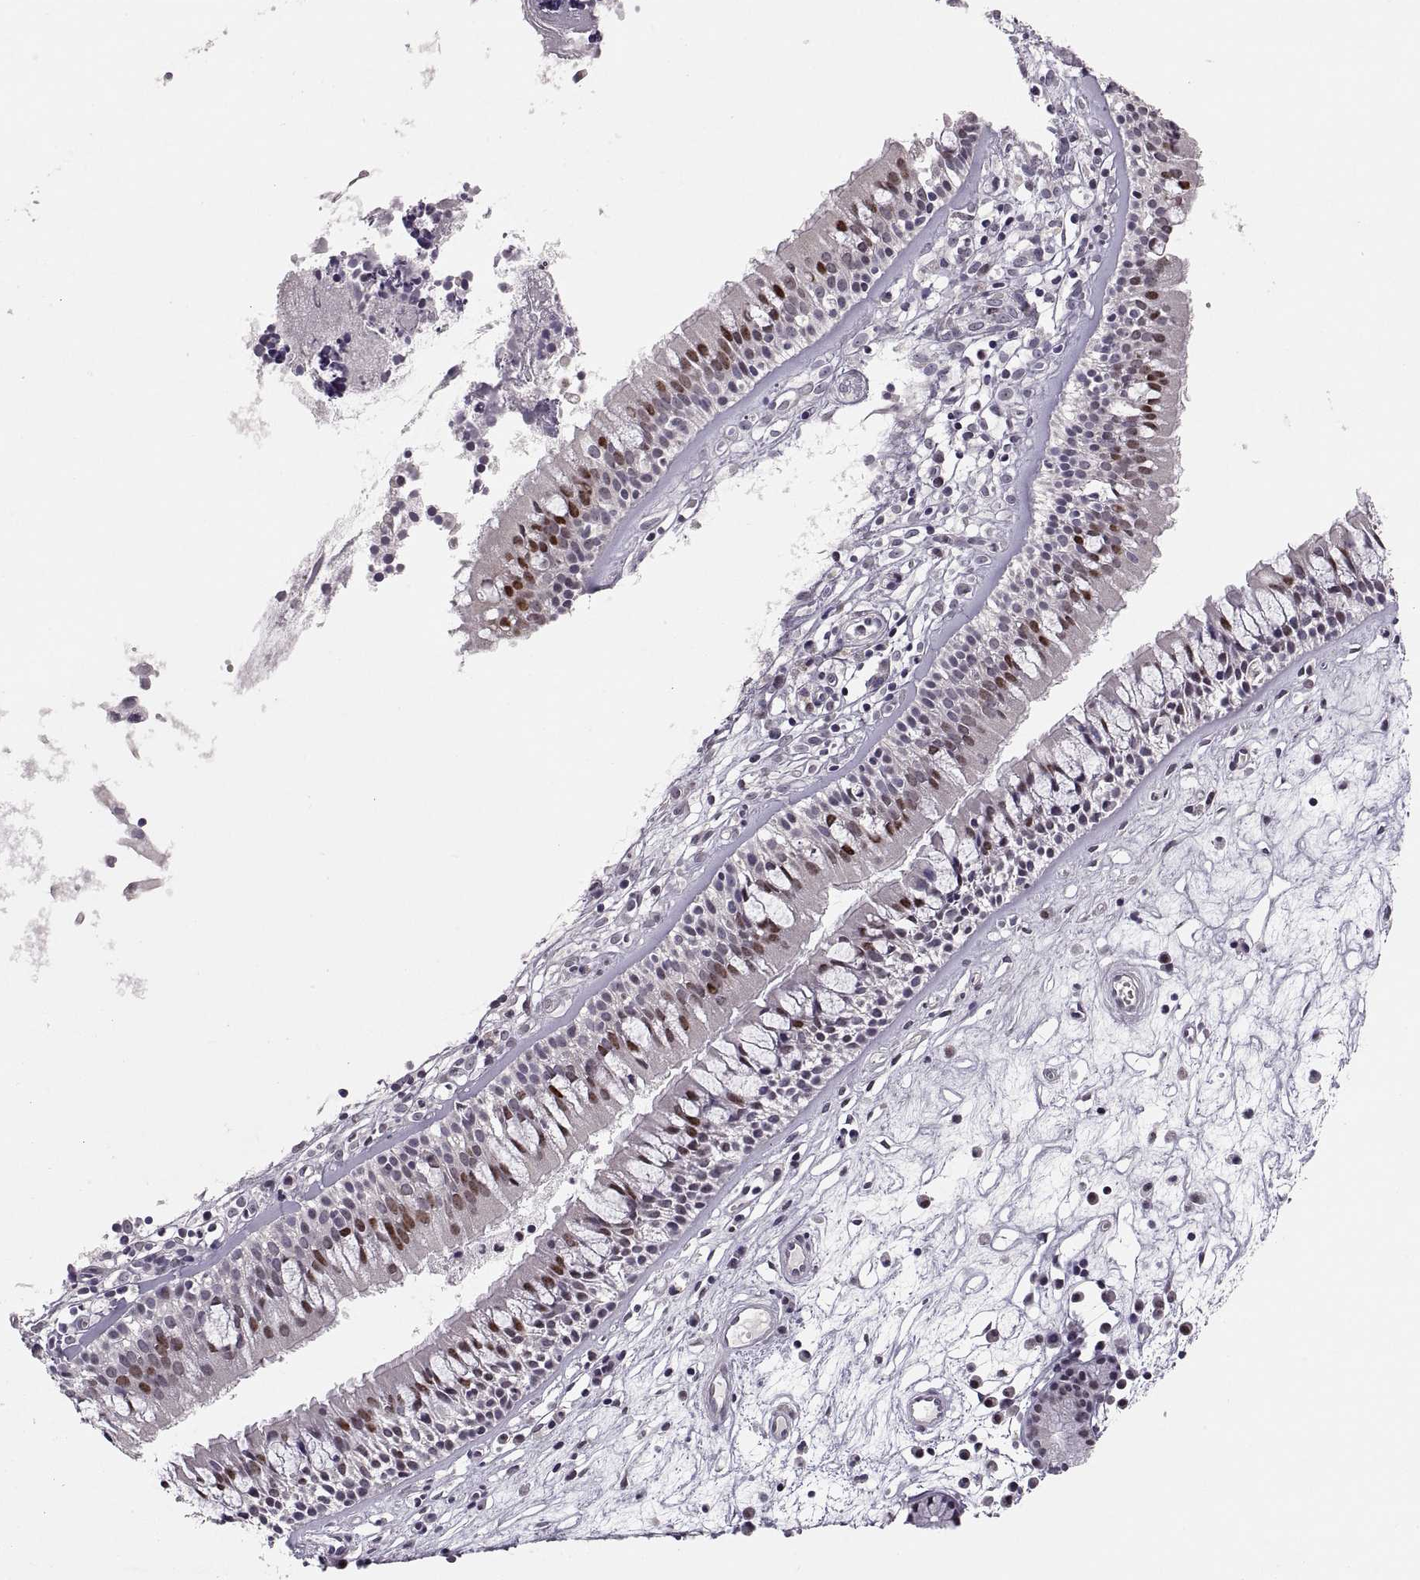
{"staining": {"intensity": "strong", "quantity": "25%-75%", "location": "nuclear"}, "tissue": "nasopharynx", "cell_type": "Respiratory epithelial cells", "image_type": "normal", "snomed": [{"axis": "morphology", "description": "Normal tissue, NOS"}, {"axis": "topography", "description": "Nasopharynx"}], "caption": "Immunohistochemical staining of normal human nasopharynx exhibits high levels of strong nuclear expression in about 25%-75% of respiratory epithelial cells. (DAB IHC with brightfield microscopy, high magnification).", "gene": "SNAI1", "patient": {"sex": "female", "age": 68}}